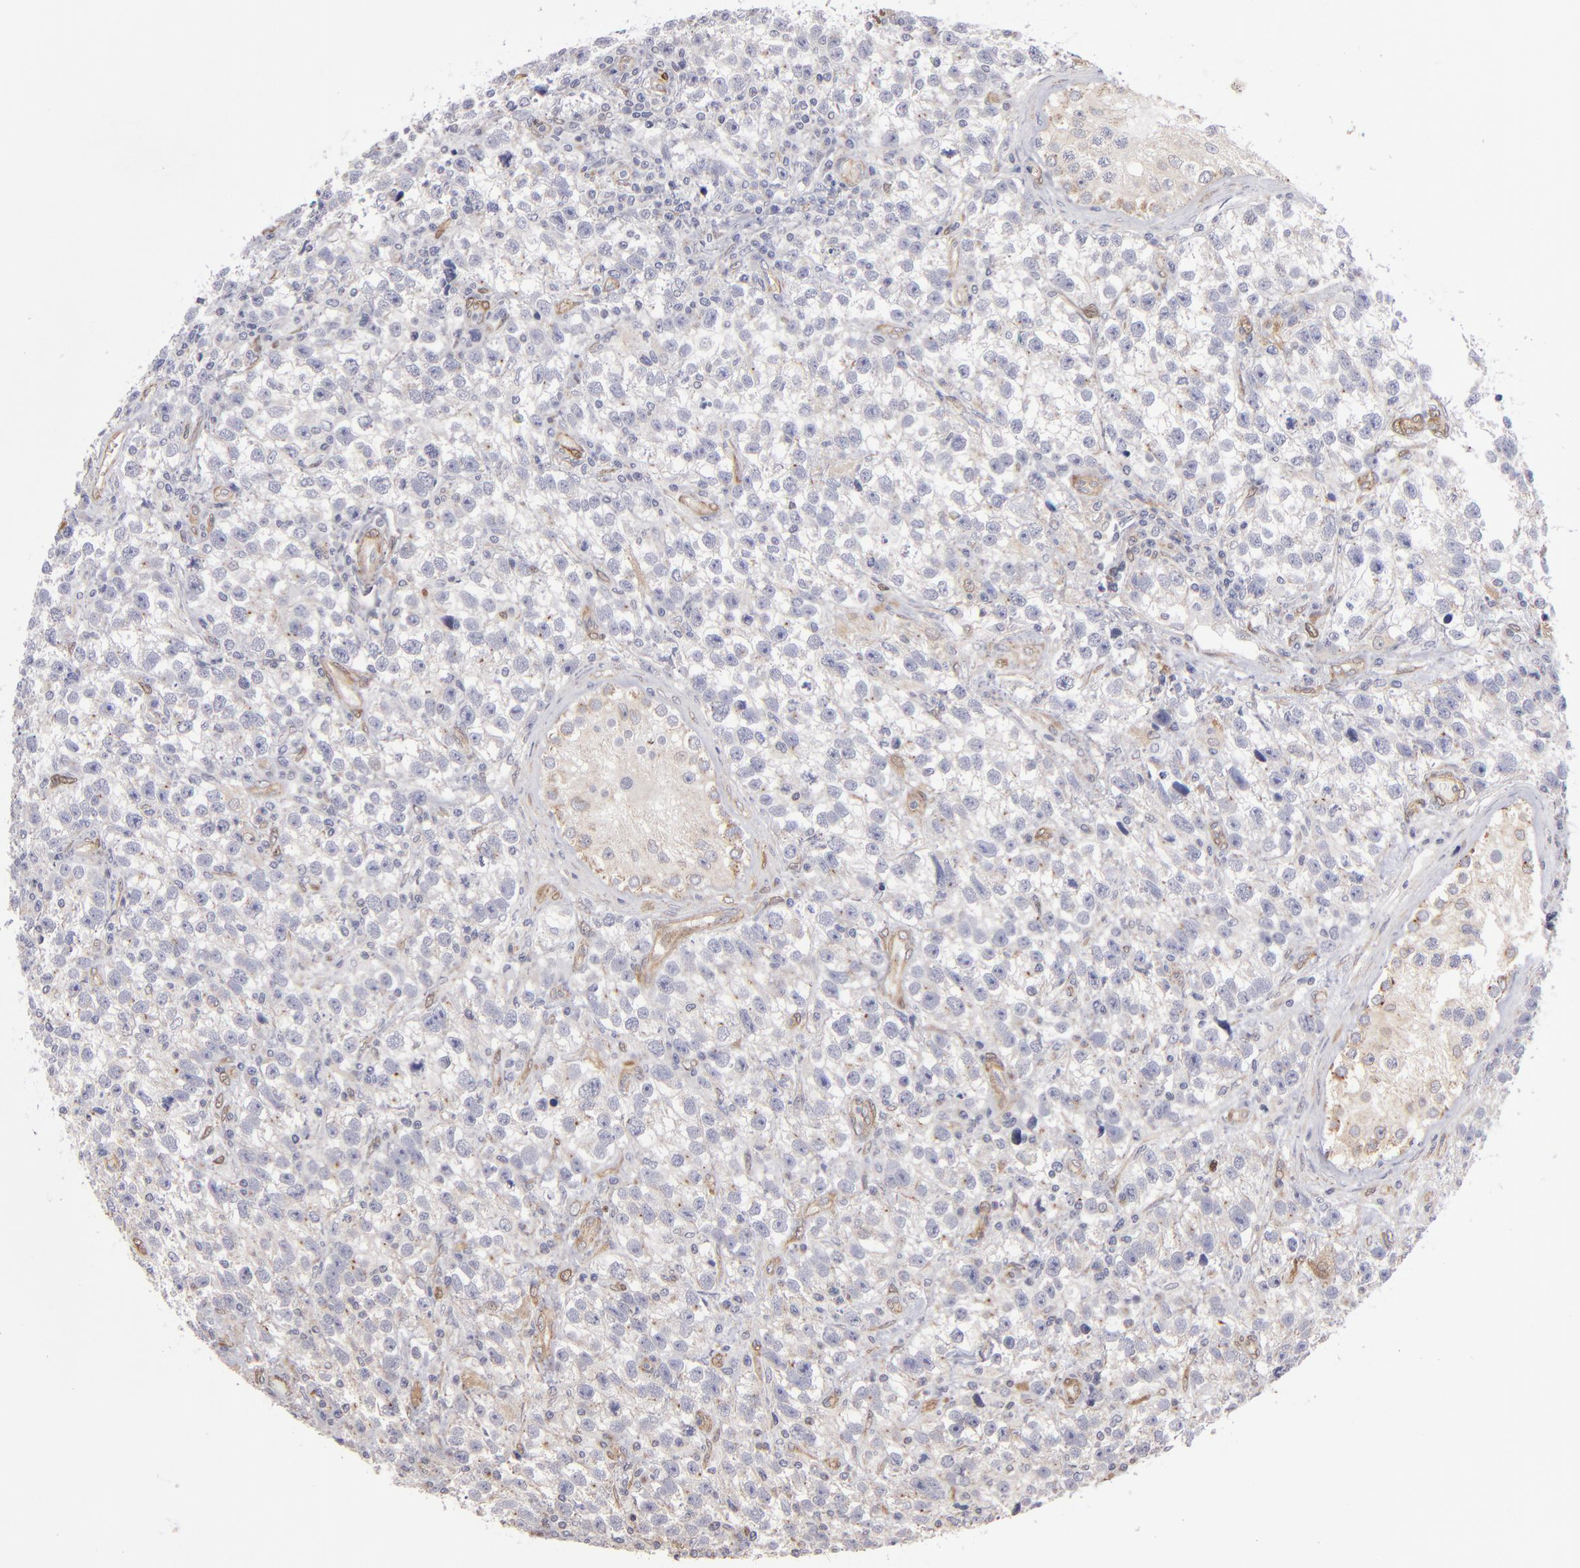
{"staining": {"intensity": "weak", "quantity": ">75%", "location": "cytoplasmic/membranous"}, "tissue": "testis cancer", "cell_type": "Tumor cells", "image_type": "cancer", "snomed": [{"axis": "morphology", "description": "Seminoma, NOS"}, {"axis": "topography", "description": "Testis"}], "caption": "Tumor cells exhibit low levels of weak cytoplasmic/membranous positivity in about >75% of cells in human testis cancer. Nuclei are stained in blue.", "gene": "NDRG2", "patient": {"sex": "male", "age": 38}}